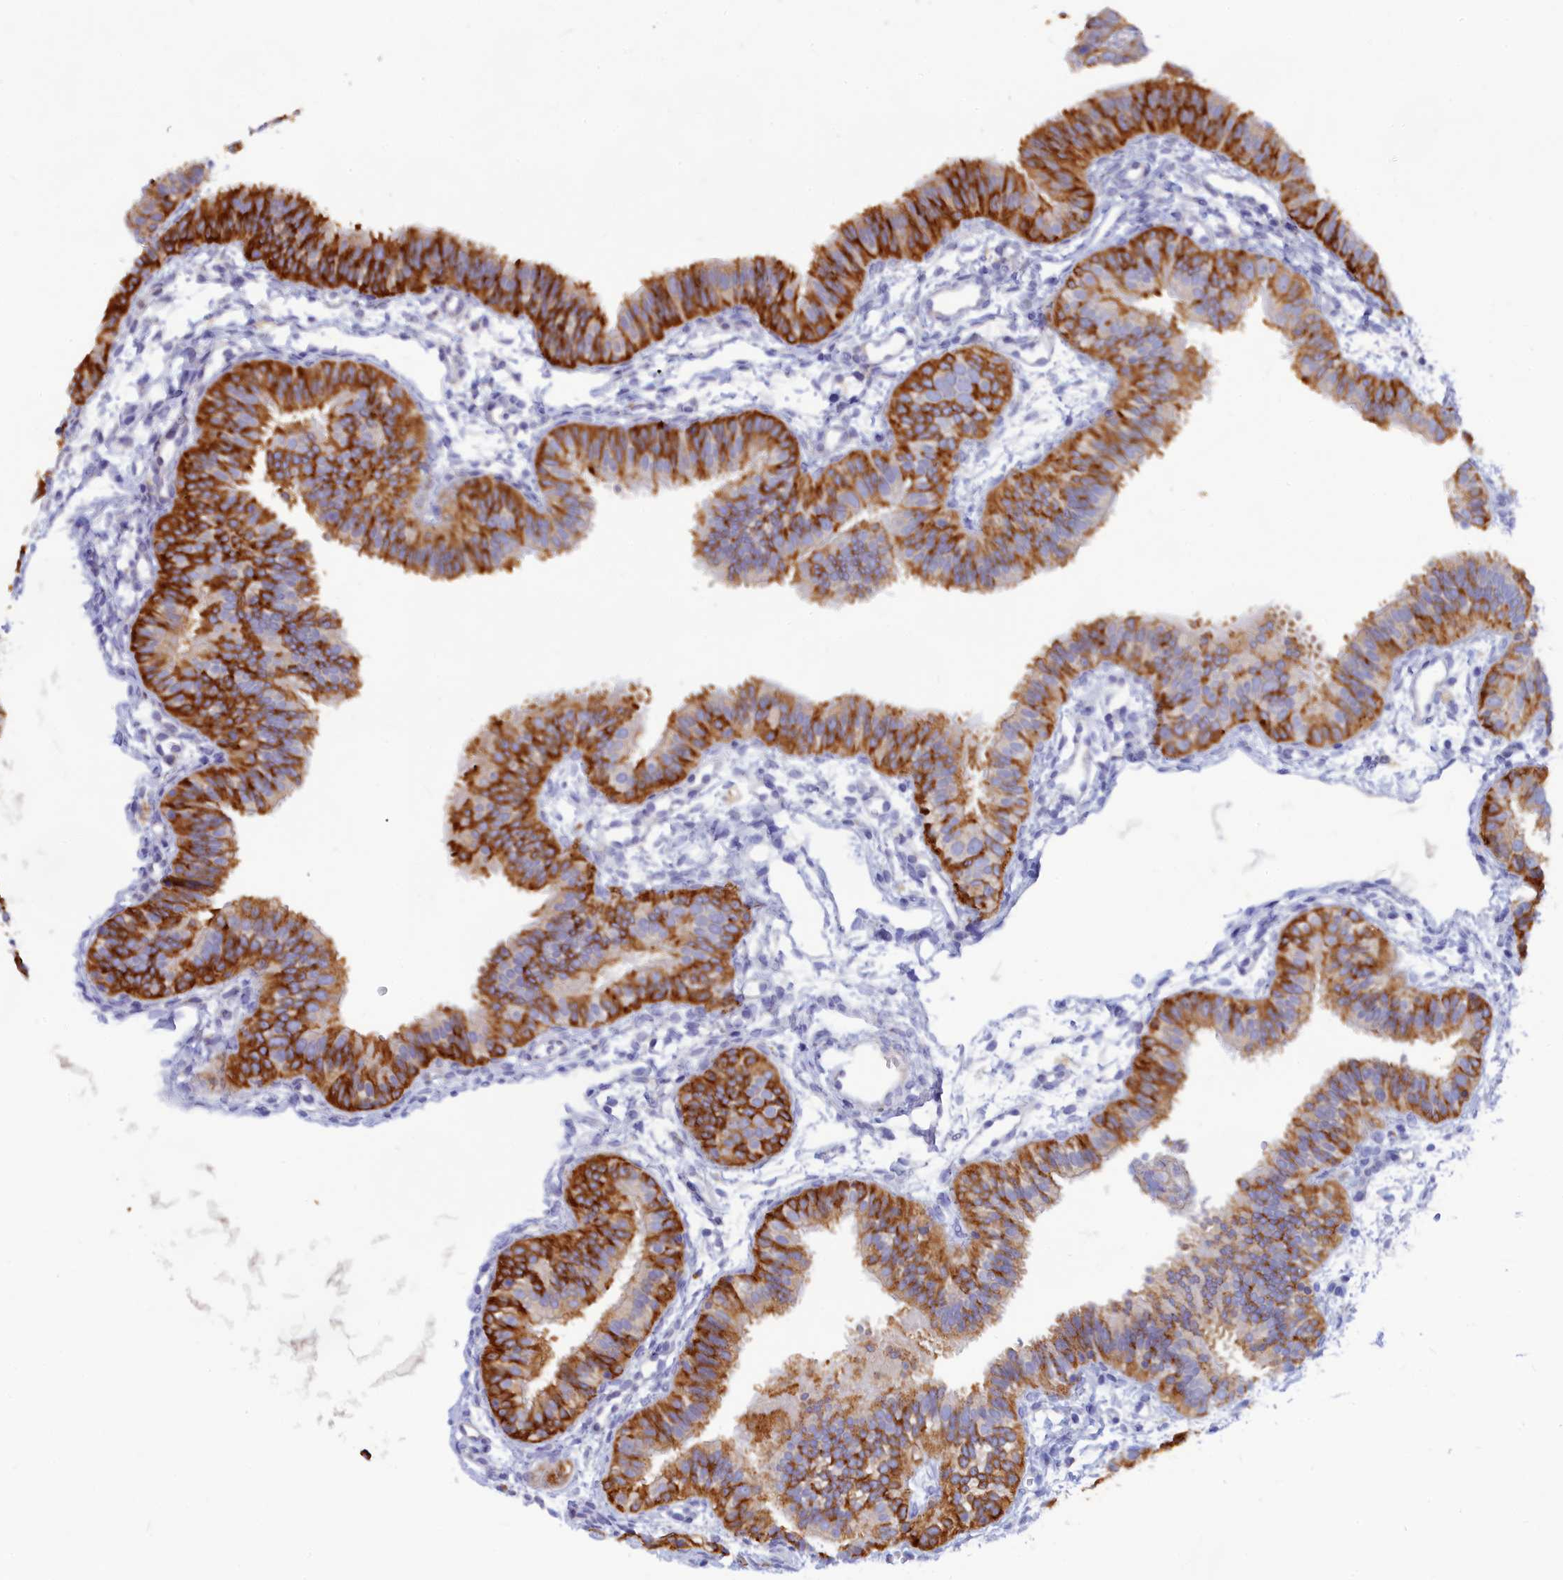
{"staining": {"intensity": "strong", "quantity": ">75%", "location": "cytoplasmic/membranous"}, "tissue": "fallopian tube", "cell_type": "Glandular cells", "image_type": "normal", "snomed": [{"axis": "morphology", "description": "Normal tissue, NOS"}, {"axis": "topography", "description": "Fallopian tube"}], "caption": "Protein analysis of benign fallopian tube demonstrates strong cytoplasmic/membranous positivity in about >75% of glandular cells.", "gene": "WDR35", "patient": {"sex": "female", "age": 35}}